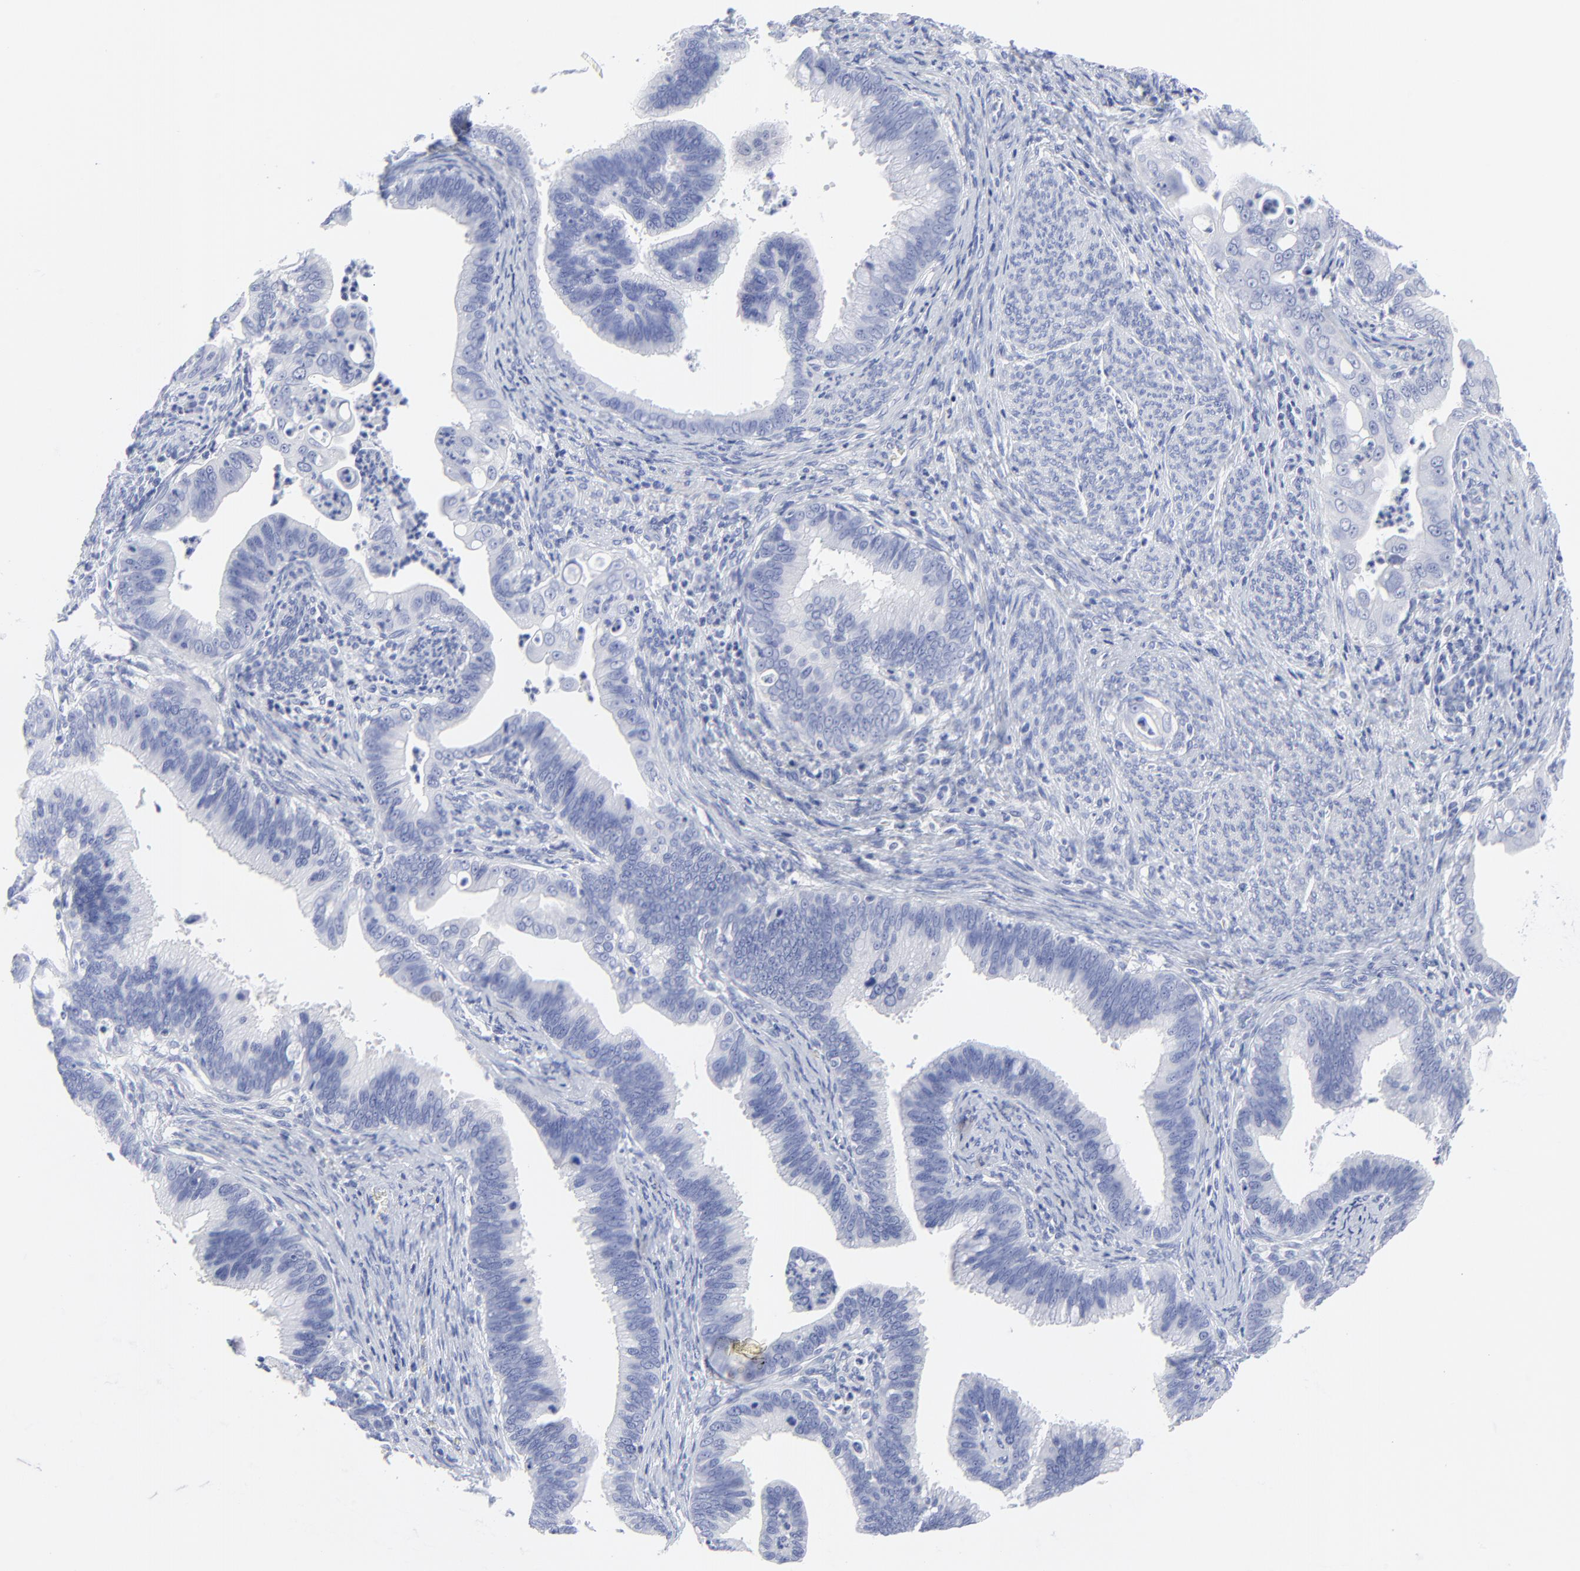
{"staining": {"intensity": "negative", "quantity": "none", "location": "none"}, "tissue": "cervical cancer", "cell_type": "Tumor cells", "image_type": "cancer", "snomed": [{"axis": "morphology", "description": "Adenocarcinoma, NOS"}, {"axis": "topography", "description": "Cervix"}], "caption": "DAB (3,3'-diaminobenzidine) immunohistochemical staining of human cervical cancer displays no significant expression in tumor cells. Brightfield microscopy of immunohistochemistry (IHC) stained with DAB (brown) and hematoxylin (blue), captured at high magnification.", "gene": "PSD3", "patient": {"sex": "female", "age": 47}}